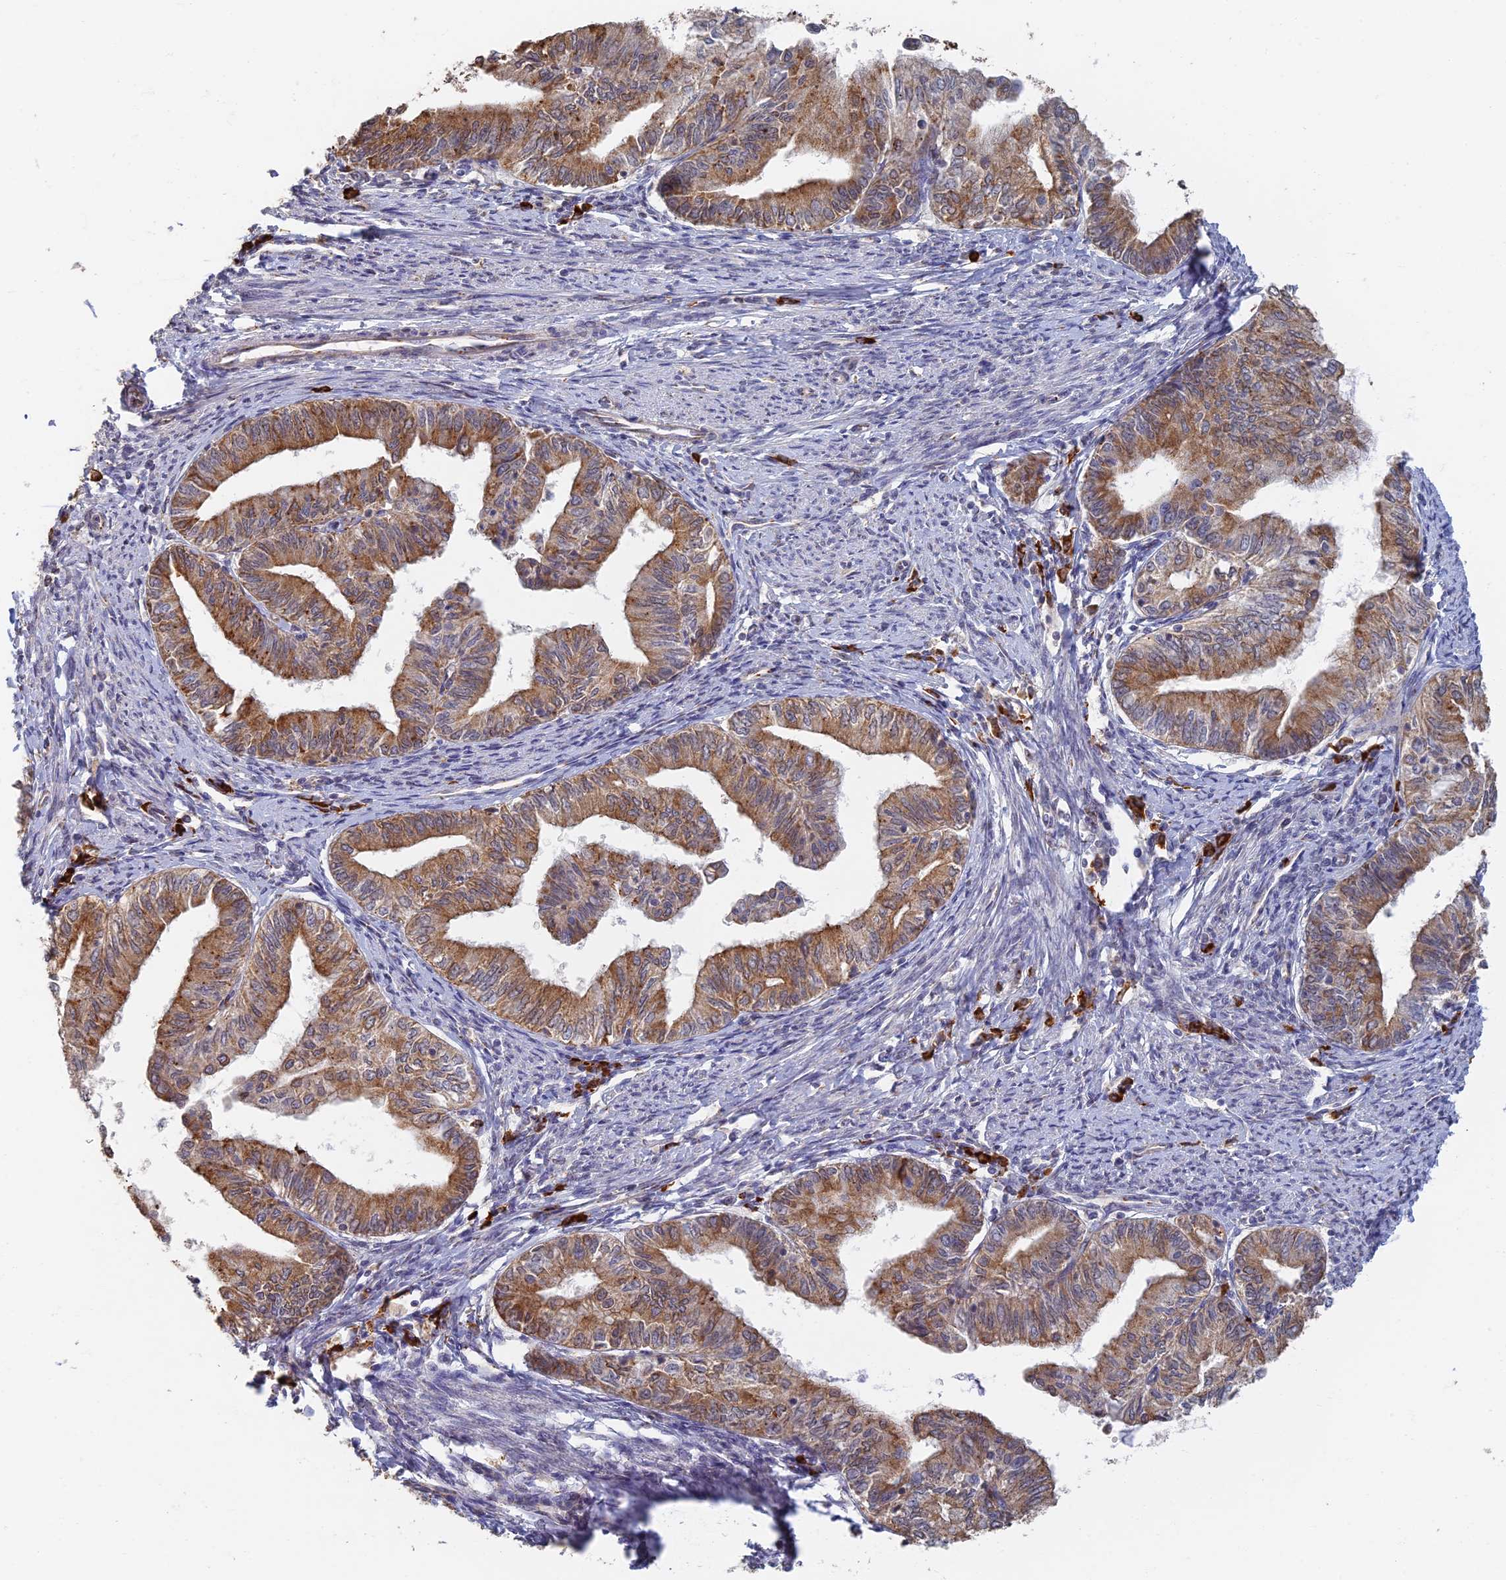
{"staining": {"intensity": "moderate", "quantity": "25%-75%", "location": "cytoplasmic/membranous"}, "tissue": "endometrial cancer", "cell_type": "Tumor cells", "image_type": "cancer", "snomed": [{"axis": "morphology", "description": "Adenocarcinoma, NOS"}, {"axis": "topography", "description": "Endometrium"}], "caption": "Moderate cytoplasmic/membranous staining for a protein is present in about 25%-75% of tumor cells of endometrial cancer (adenocarcinoma) using immunohistochemistry.", "gene": "GPATCH1", "patient": {"sex": "female", "age": 66}}